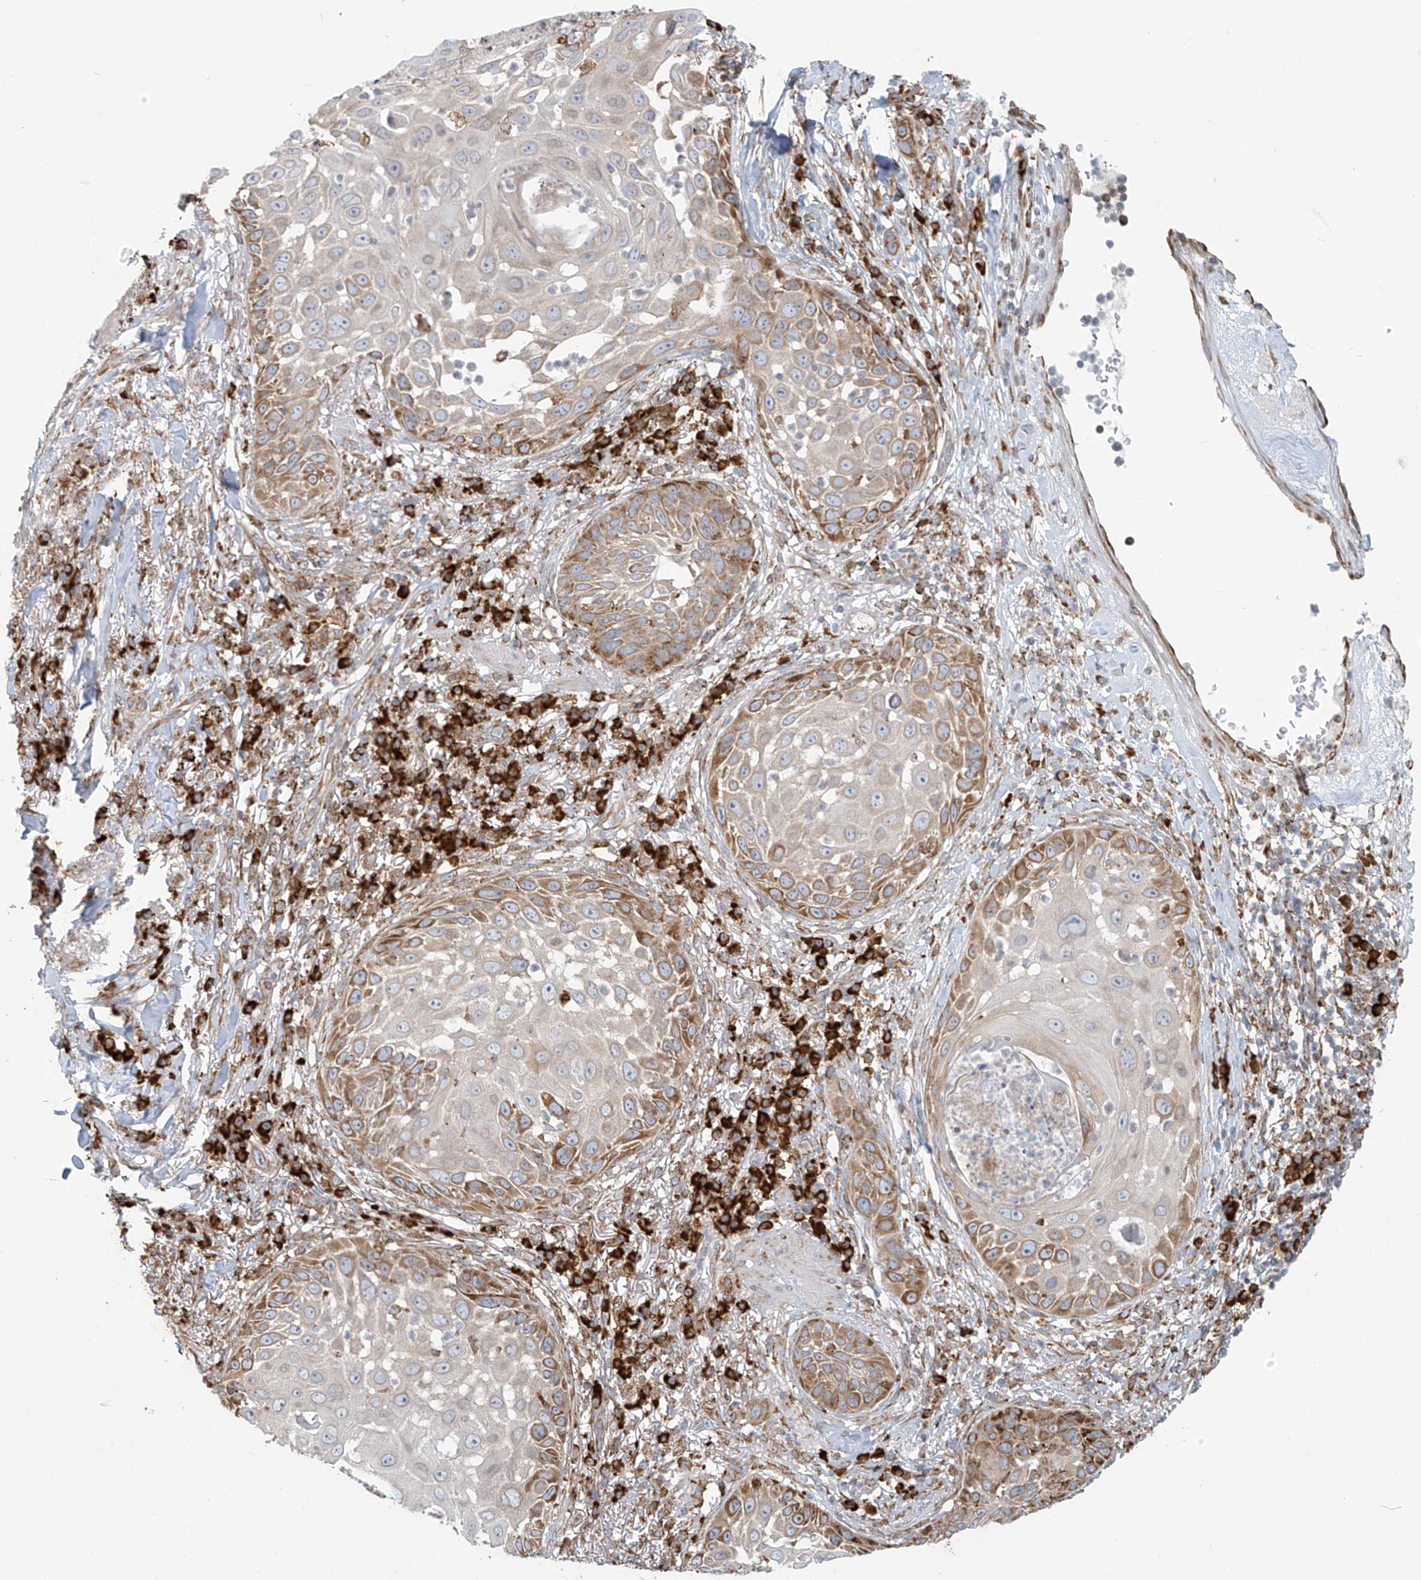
{"staining": {"intensity": "moderate", "quantity": "25%-75%", "location": "cytoplasmic/membranous"}, "tissue": "skin cancer", "cell_type": "Tumor cells", "image_type": "cancer", "snomed": [{"axis": "morphology", "description": "Squamous cell carcinoma, NOS"}, {"axis": "topography", "description": "Skin"}], "caption": "Skin squamous cell carcinoma was stained to show a protein in brown. There is medium levels of moderate cytoplasmic/membranous expression in approximately 25%-75% of tumor cells.", "gene": "KATNIP", "patient": {"sex": "female", "age": 44}}